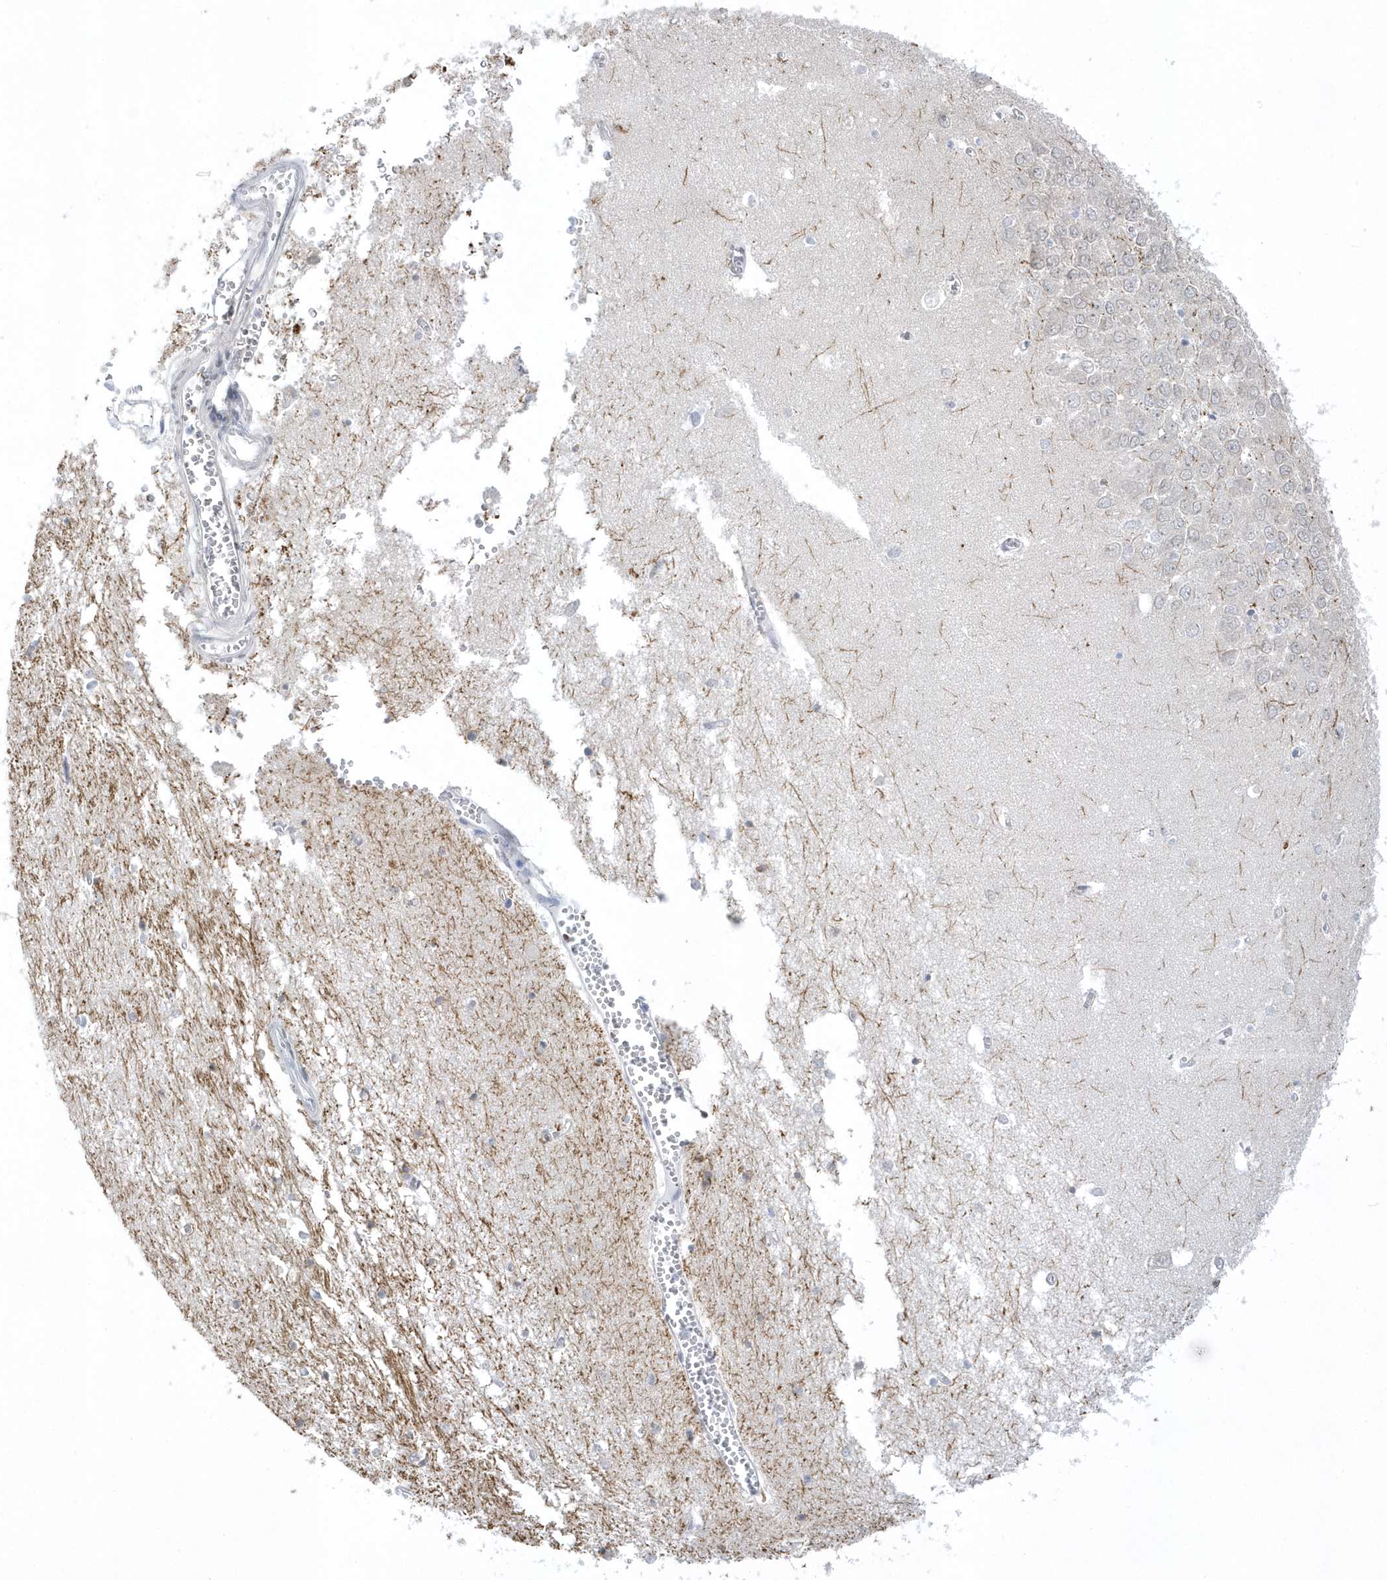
{"staining": {"intensity": "moderate", "quantity": "<25%", "location": "cytoplasmic/membranous"}, "tissue": "hippocampus", "cell_type": "Glial cells", "image_type": "normal", "snomed": [{"axis": "morphology", "description": "Normal tissue, NOS"}, {"axis": "topography", "description": "Hippocampus"}], "caption": "Immunohistochemical staining of unremarkable human hippocampus reveals moderate cytoplasmic/membranous protein expression in about <25% of glial cells. Using DAB (brown) and hematoxylin (blue) stains, captured at high magnification using brightfield microscopy.", "gene": "ZC3H12D", "patient": {"sex": "male", "age": 70}}